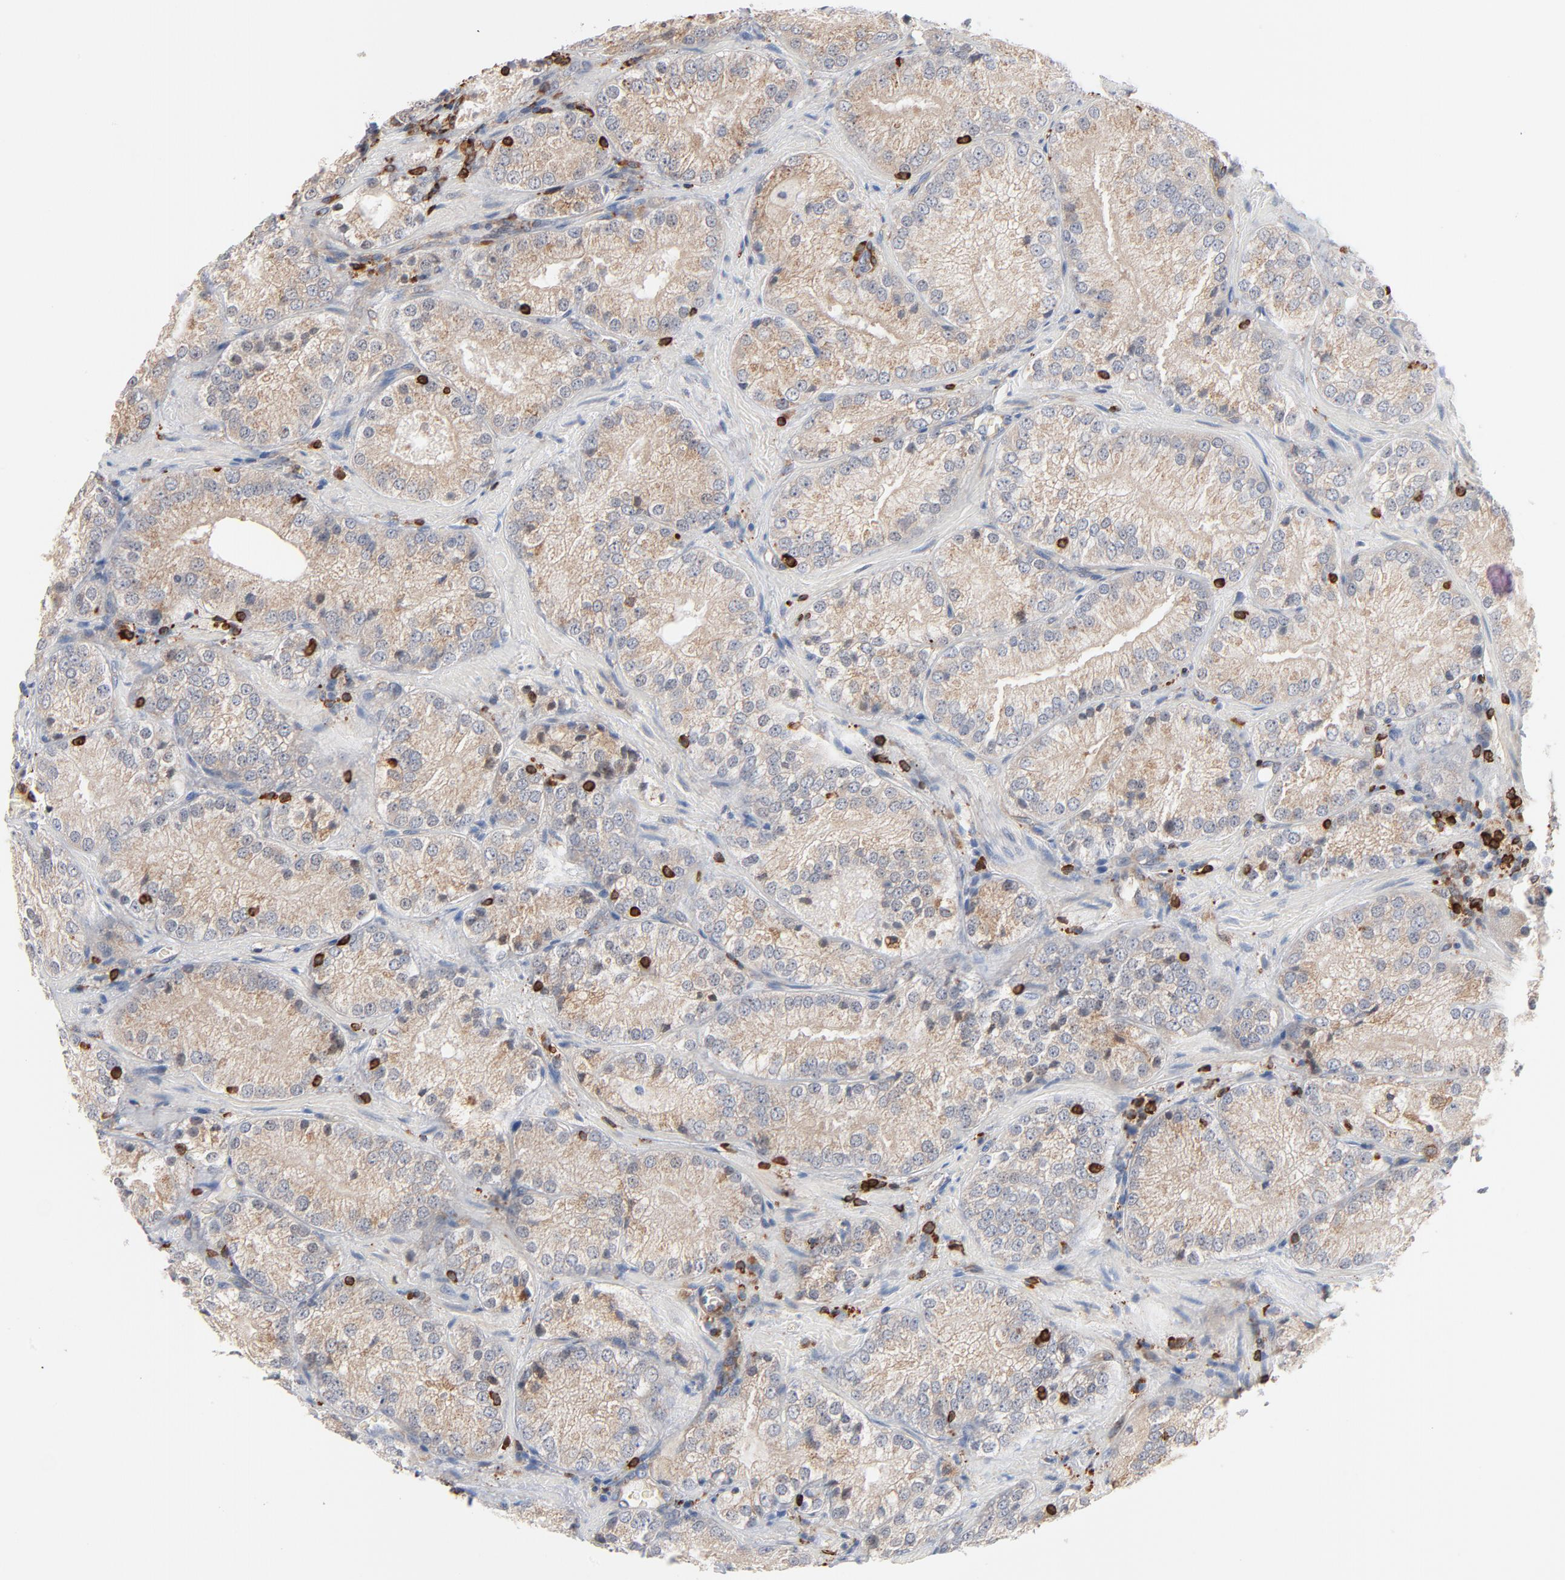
{"staining": {"intensity": "weak", "quantity": ">75%", "location": "cytoplasmic/membranous"}, "tissue": "prostate cancer", "cell_type": "Tumor cells", "image_type": "cancer", "snomed": [{"axis": "morphology", "description": "Adenocarcinoma, Low grade"}, {"axis": "topography", "description": "Prostate"}], "caption": "Prostate cancer stained for a protein (brown) displays weak cytoplasmic/membranous positive expression in approximately >75% of tumor cells.", "gene": "SH3KBP1", "patient": {"sex": "male", "age": 60}}